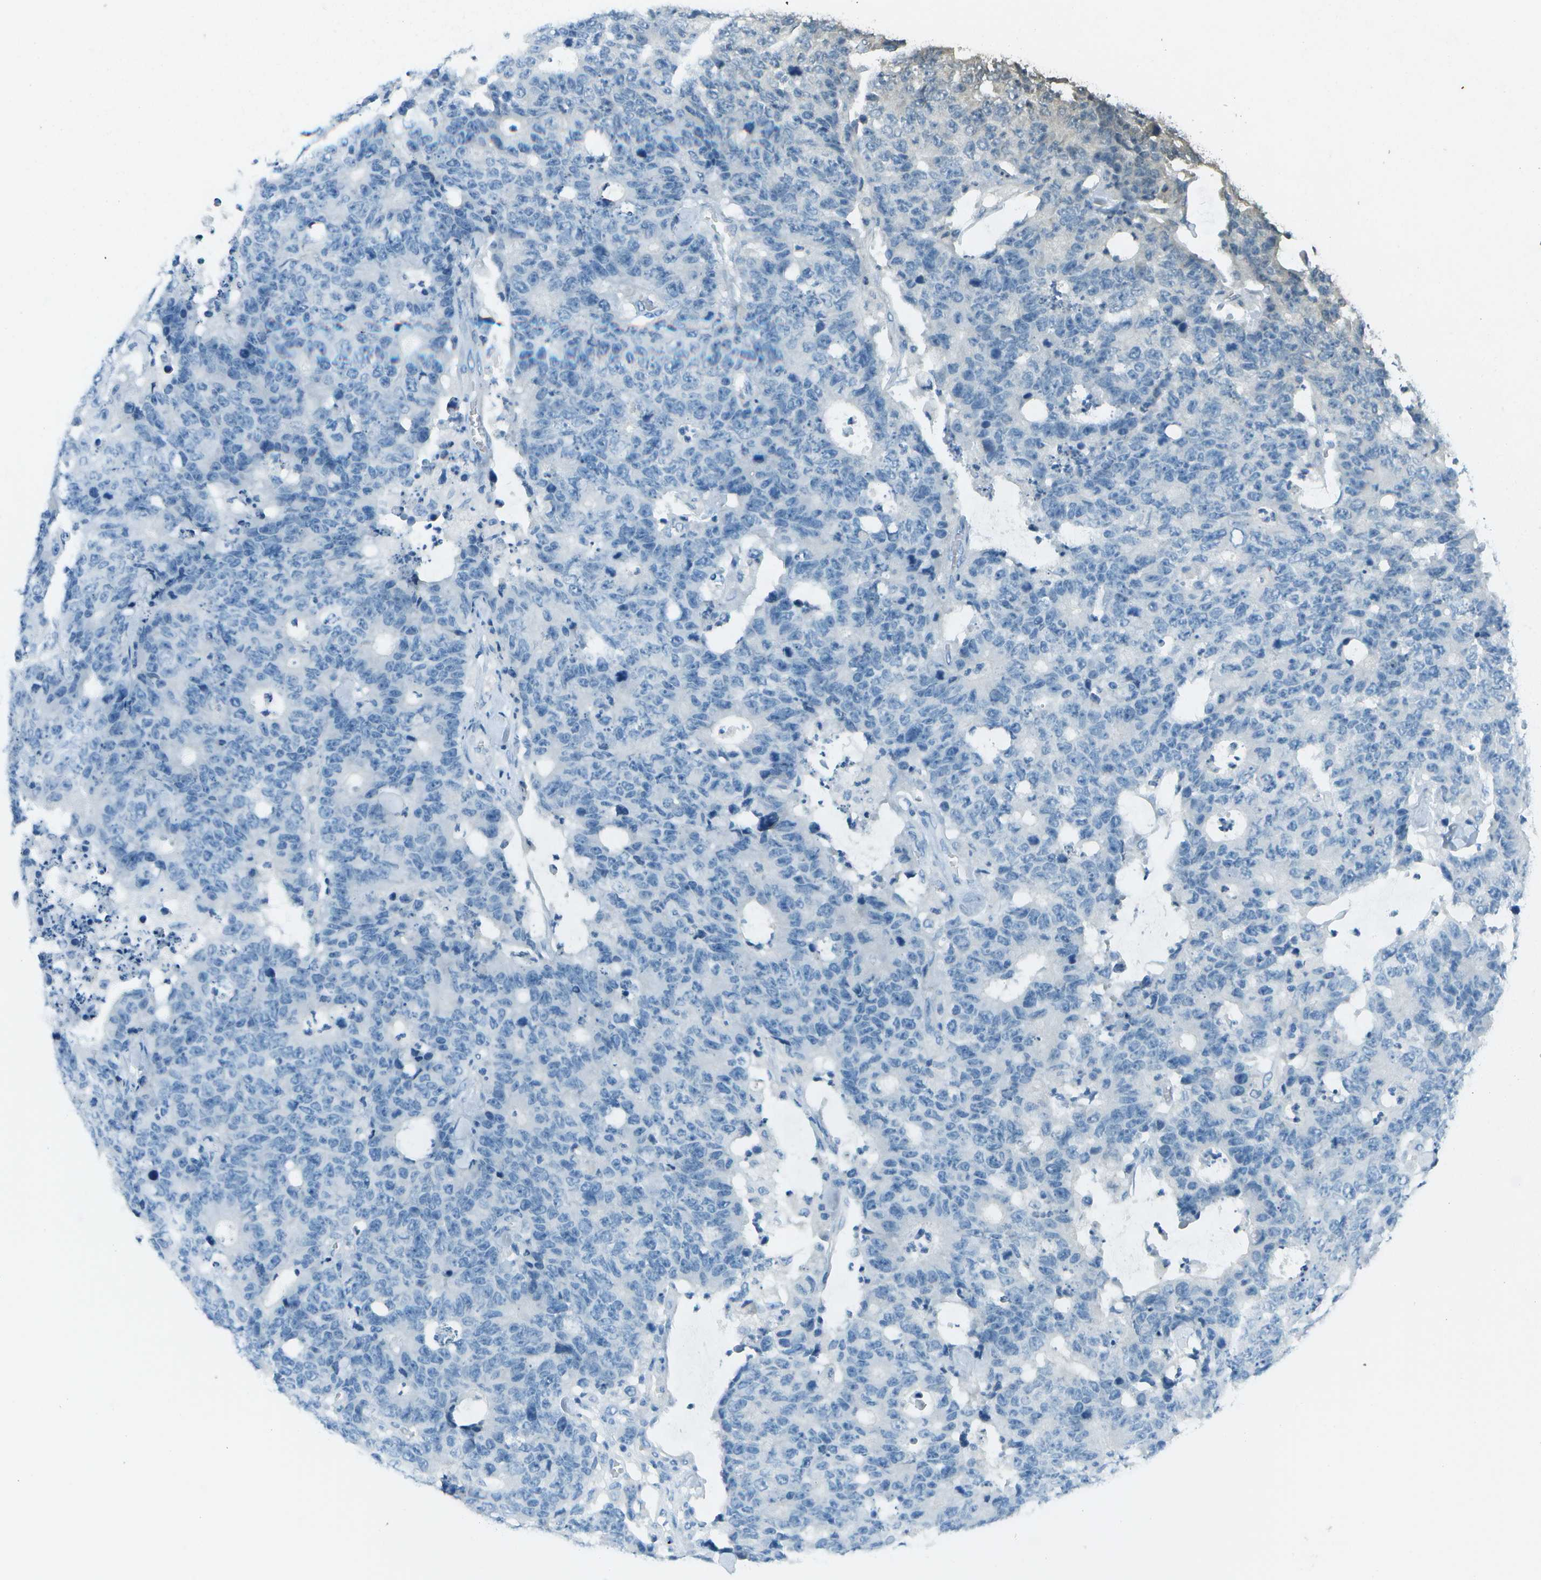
{"staining": {"intensity": "negative", "quantity": "none", "location": "none"}, "tissue": "colorectal cancer", "cell_type": "Tumor cells", "image_type": "cancer", "snomed": [{"axis": "morphology", "description": "Adenocarcinoma, NOS"}, {"axis": "topography", "description": "Colon"}], "caption": "A photomicrograph of human adenocarcinoma (colorectal) is negative for staining in tumor cells.", "gene": "FGF1", "patient": {"sex": "female", "age": 86}}